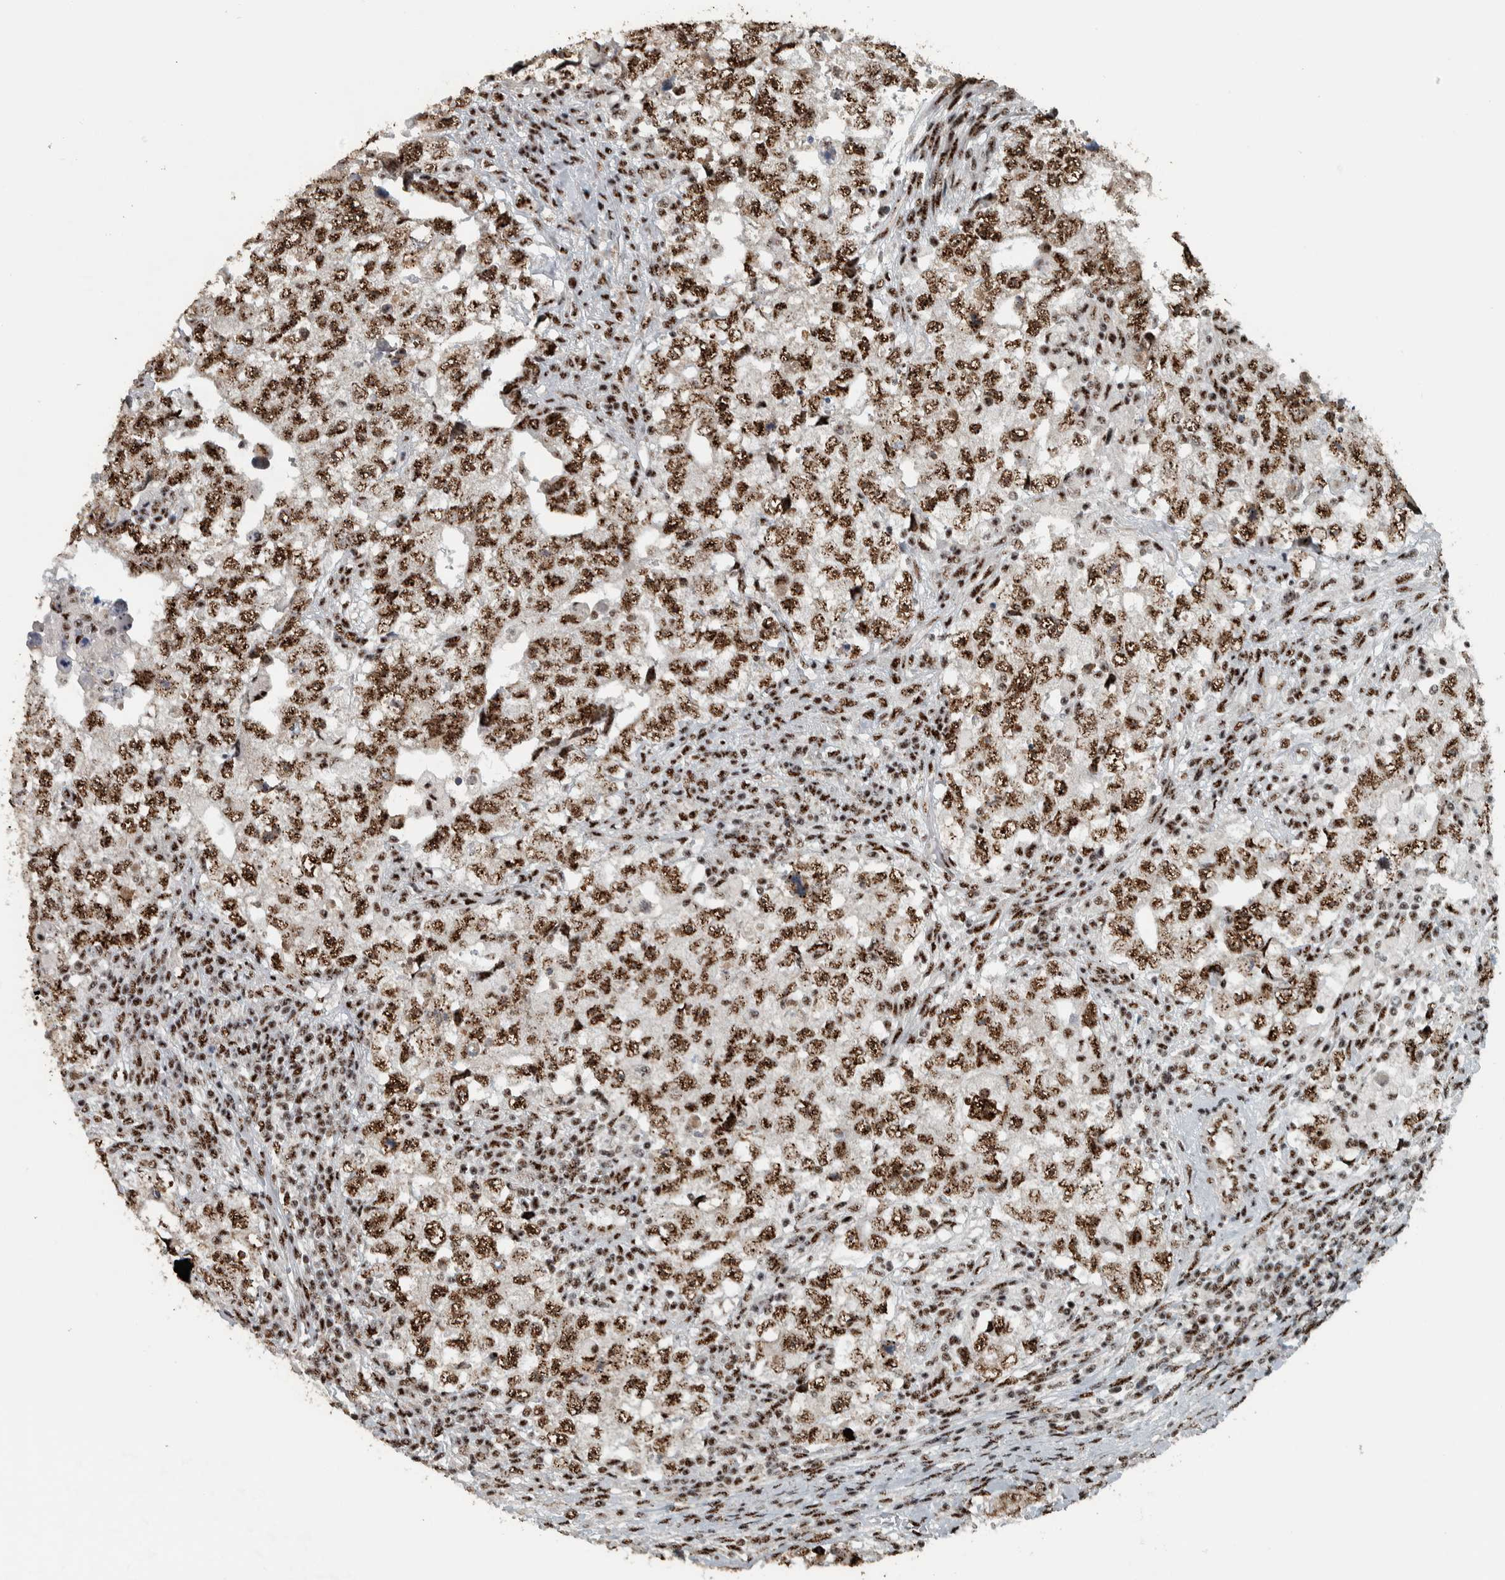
{"staining": {"intensity": "moderate", "quantity": ">75%", "location": "nuclear"}, "tissue": "testis cancer", "cell_type": "Tumor cells", "image_type": "cancer", "snomed": [{"axis": "morphology", "description": "Carcinoma, Embryonal, NOS"}, {"axis": "topography", "description": "Testis"}], "caption": "Protein staining demonstrates moderate nuclear staining in about >75% of tumor cells in testis embryonal carcinoma.", "gene": "SON", "patient": {"sex": "male", "age": 36}}